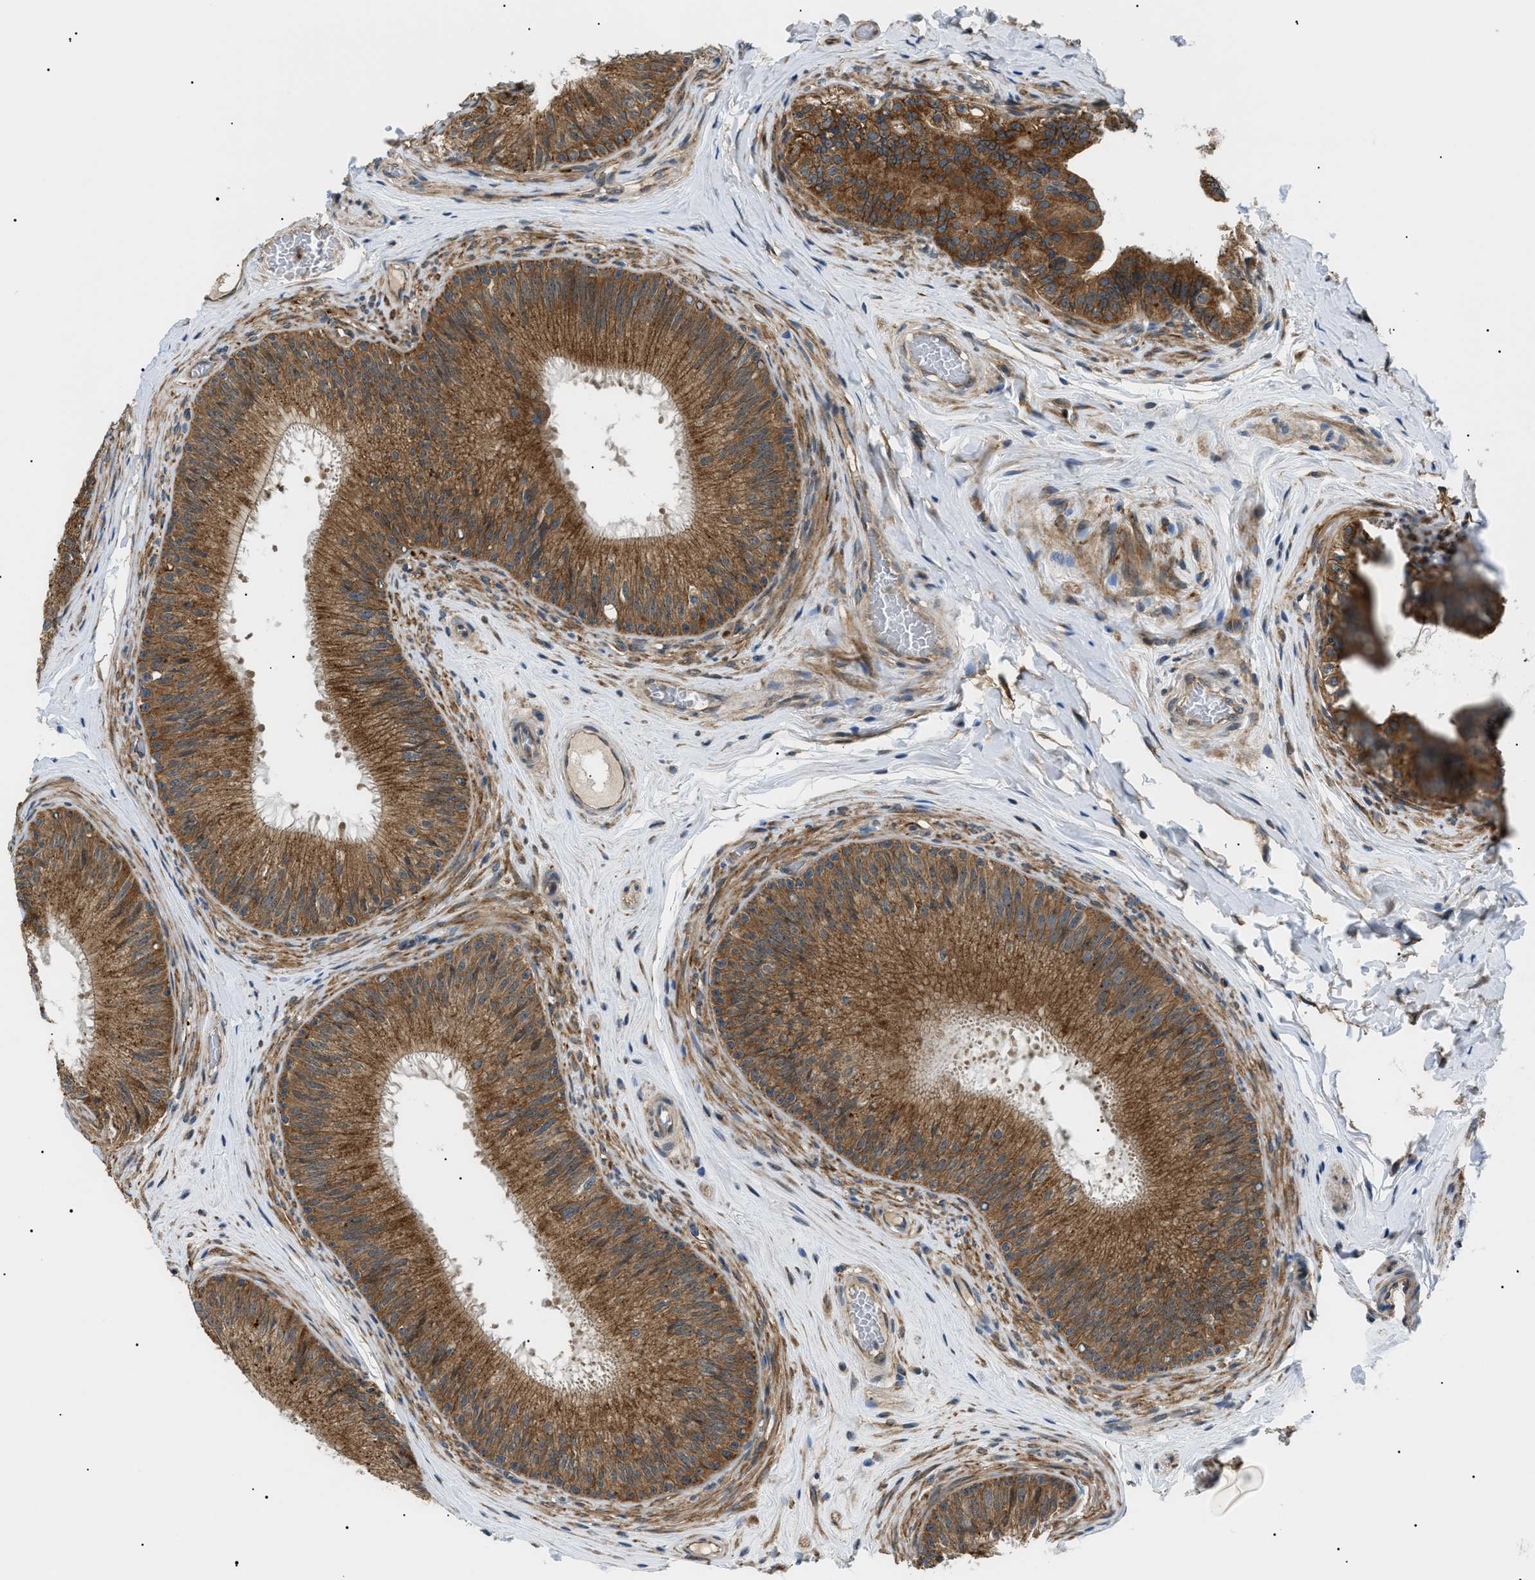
{"staining": {"intensity": "strong", "quantity": ">75%", "location": "cytoplasmic/membranous"}, "tissue": "epididymis", "cell_type": "Glandular cells", "image_type": "normal", "snomed": [{"axis": "morphology", "description": "Normal tissue, NOS"}, {"axis": "topography", "description": "Testis"}, {"axis": "topography", "description": "Epididymis"}], "caption": "High-power microscopy captured an immunohistochemistry image of normal epididymis, revealing strong cytoplasmic/membranous staining in about >75% of glandular cells.", "gene": "SRPK1", "patient": {"sex": "male", "age": 36}}